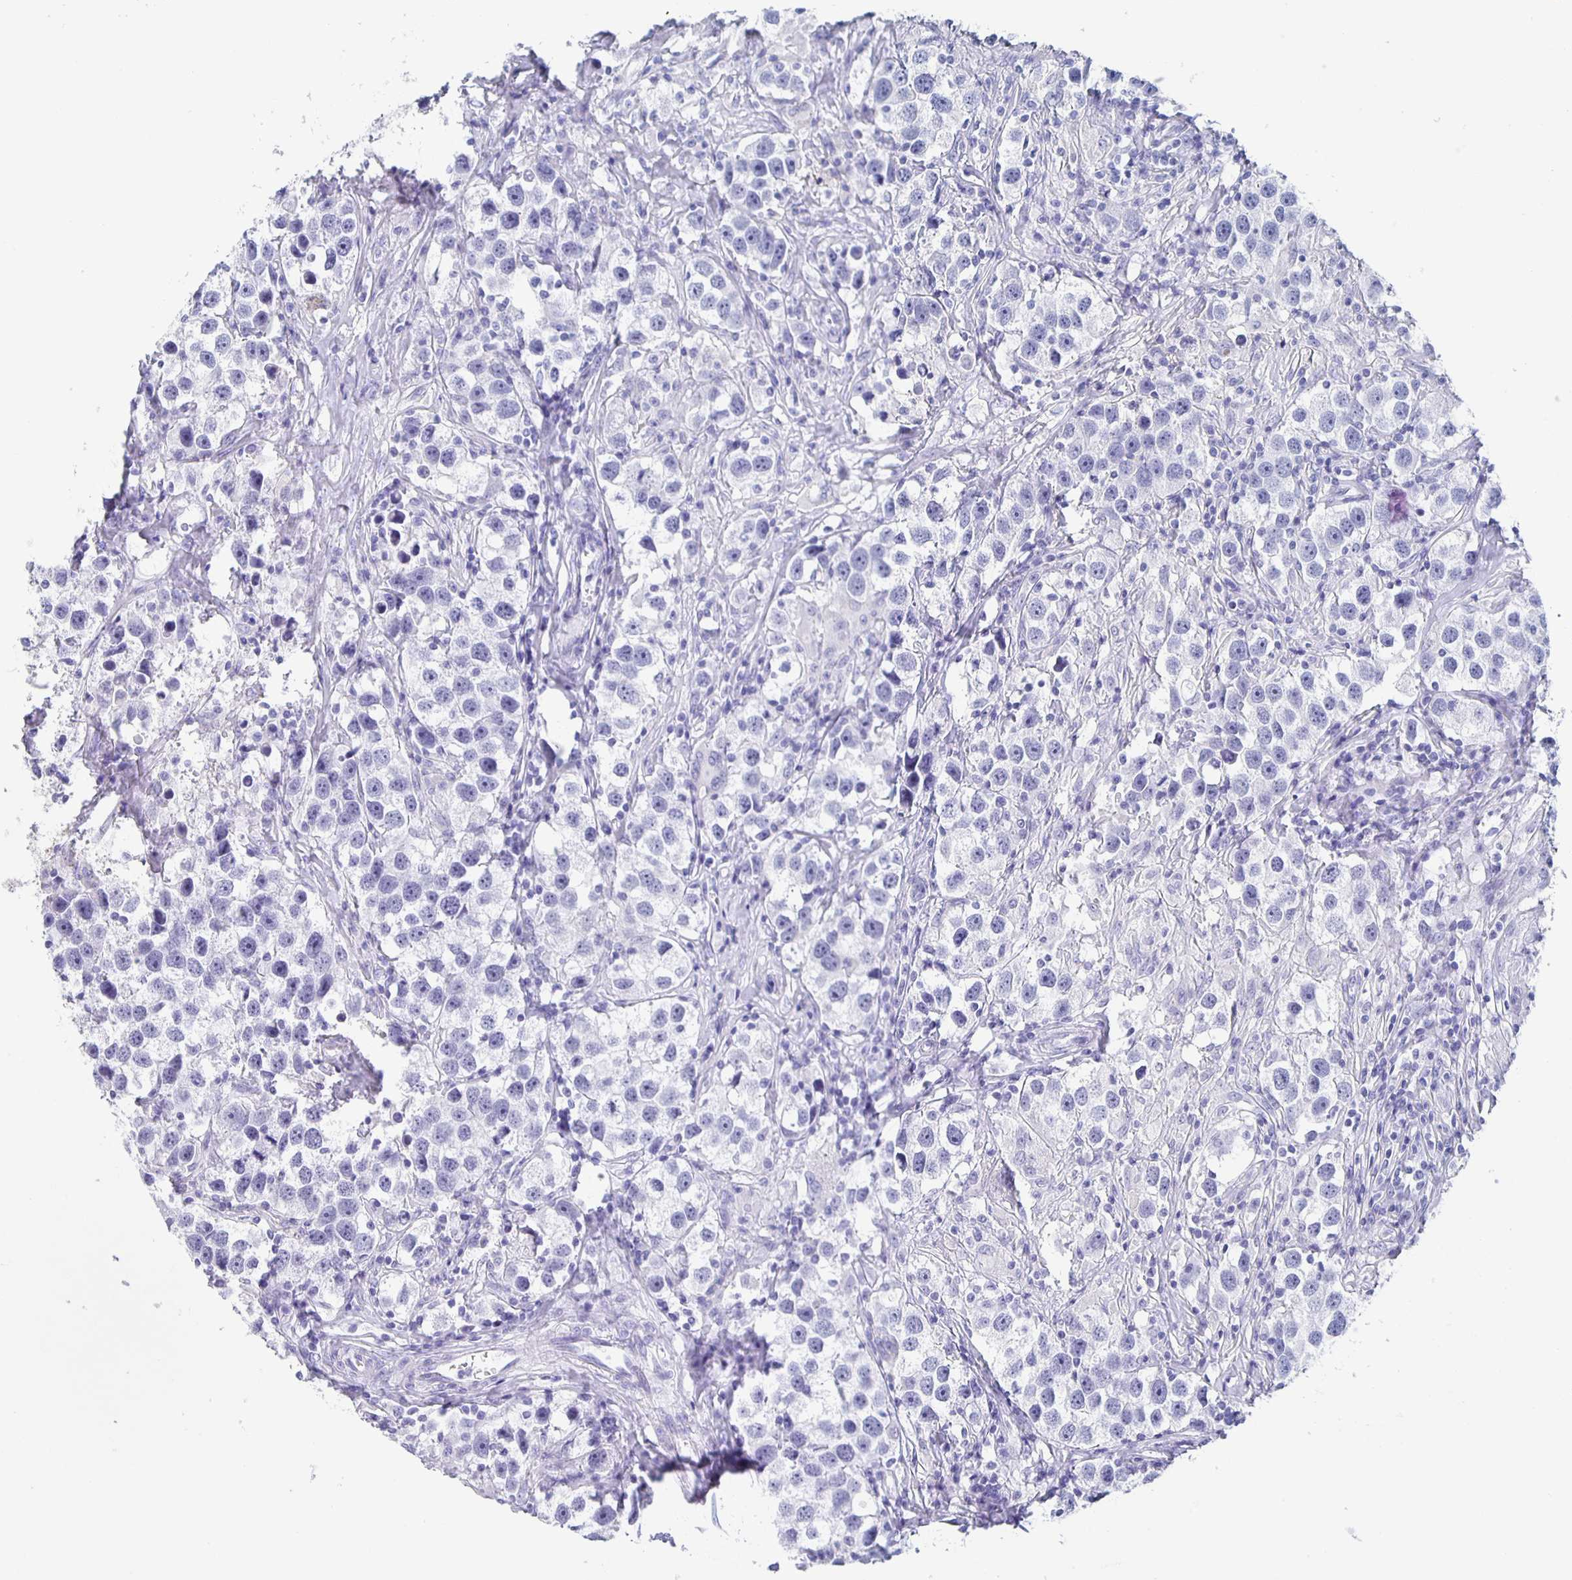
{"staining": {"intensity": "negative", "quantity": "none", "location": "none"}, "tissue": "testis cancer", "cell_type": "Tumor cells", "image_type": "cancer", "snomed": [{"axis": "morphology", "description": "Seminoma, NOS"}, {"axis": "topography", "description": "Testis"}], "caption": "This is an immunohistochemistry histopathology image of seminoma (testis). There is no expression in tumor cells.", "gene": "FGA", "patient": {"sex": "male", "age": 49}}